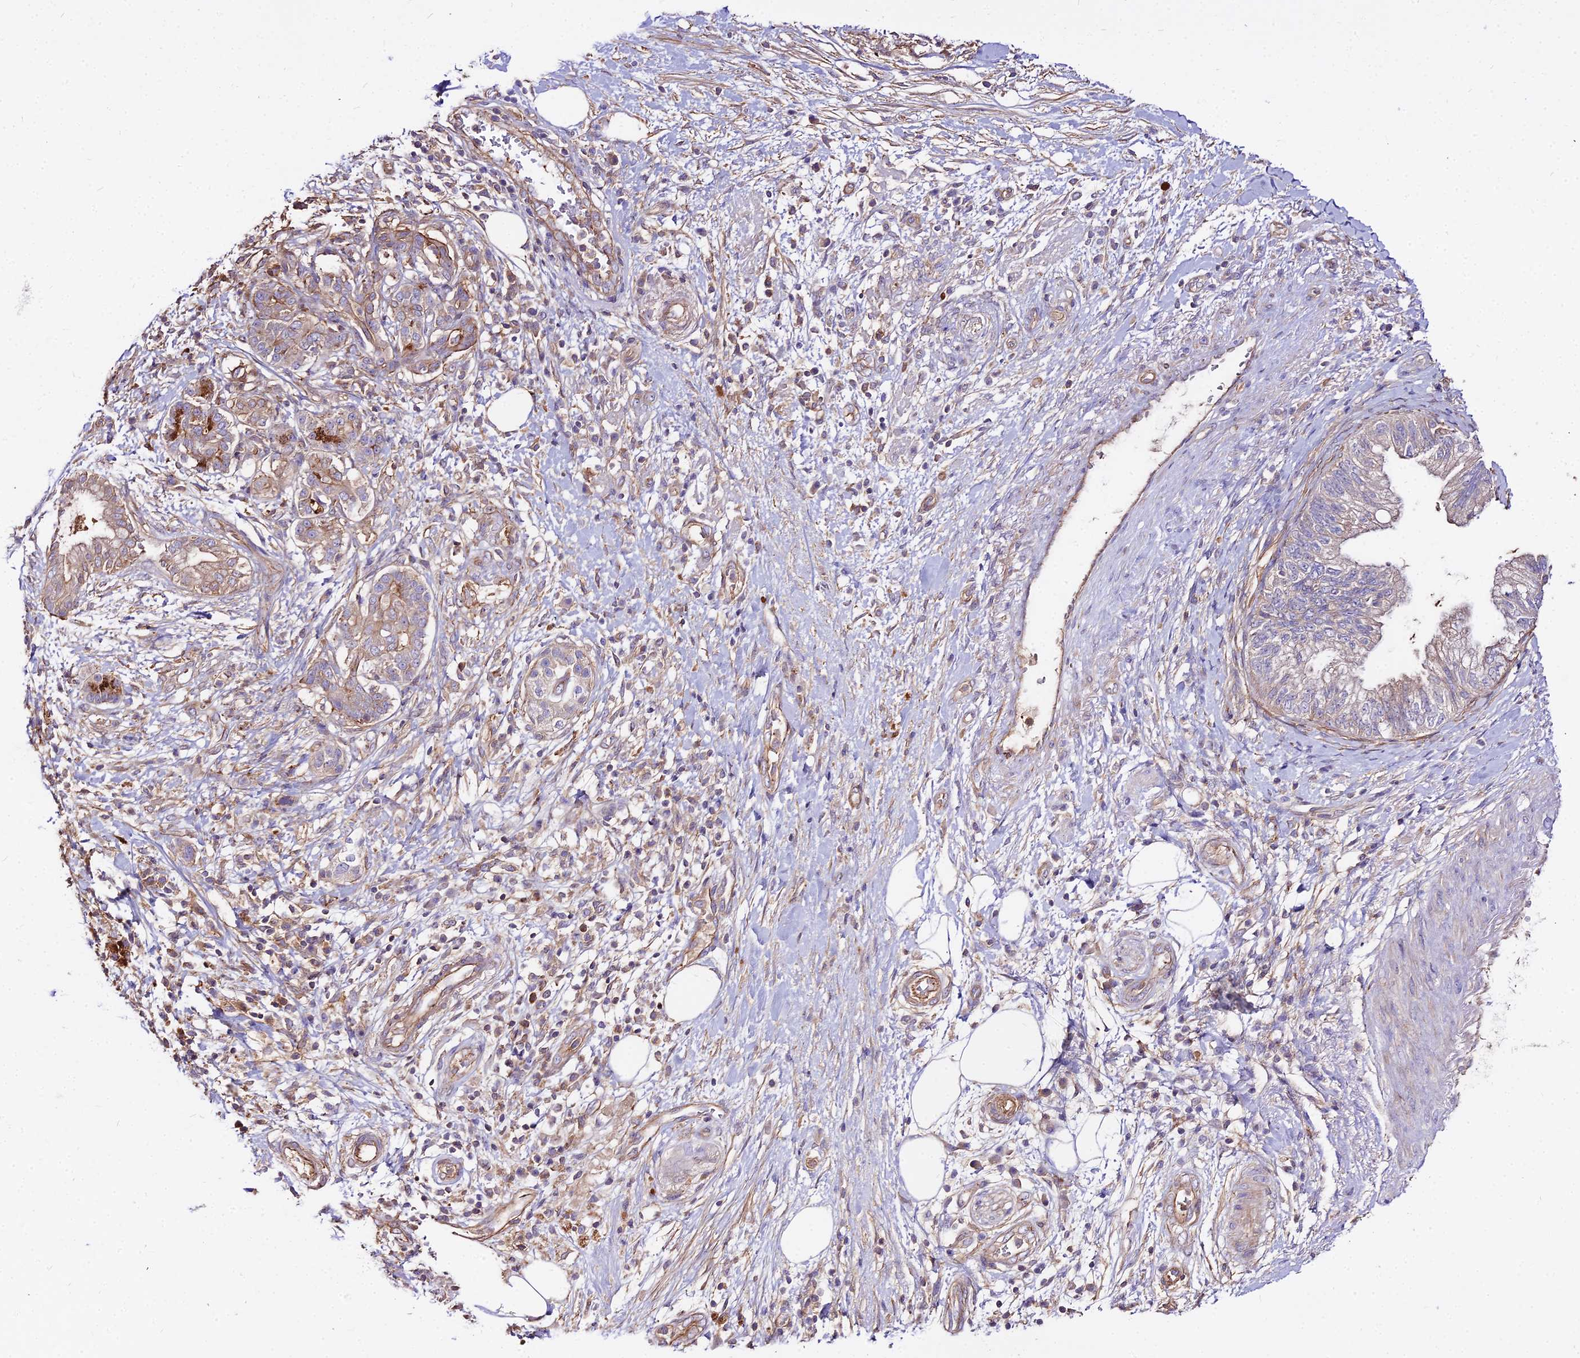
{"staining": {"intensity": "weak", "quantity": "25%-75%", "location": "cytoplasmic/membranous"}, "tissue": "pancreatic cancer", "cell_type": "Tumor cells", "image_type": "cancer", "snomed": [{"axis": "morphology", "description": "Adenocarcinoma, NOS"}, {"axis": "topography", "description": "Pancreas"}], "caption": "IHC of human adenocarcinoma (pancreatic) shows low levels of weak cytoplasmic/membranous positivity in approximately 25%-75% of tumor cells.", "gene": "GLYAT", "patient": {"sex": "female", "age": 73}}